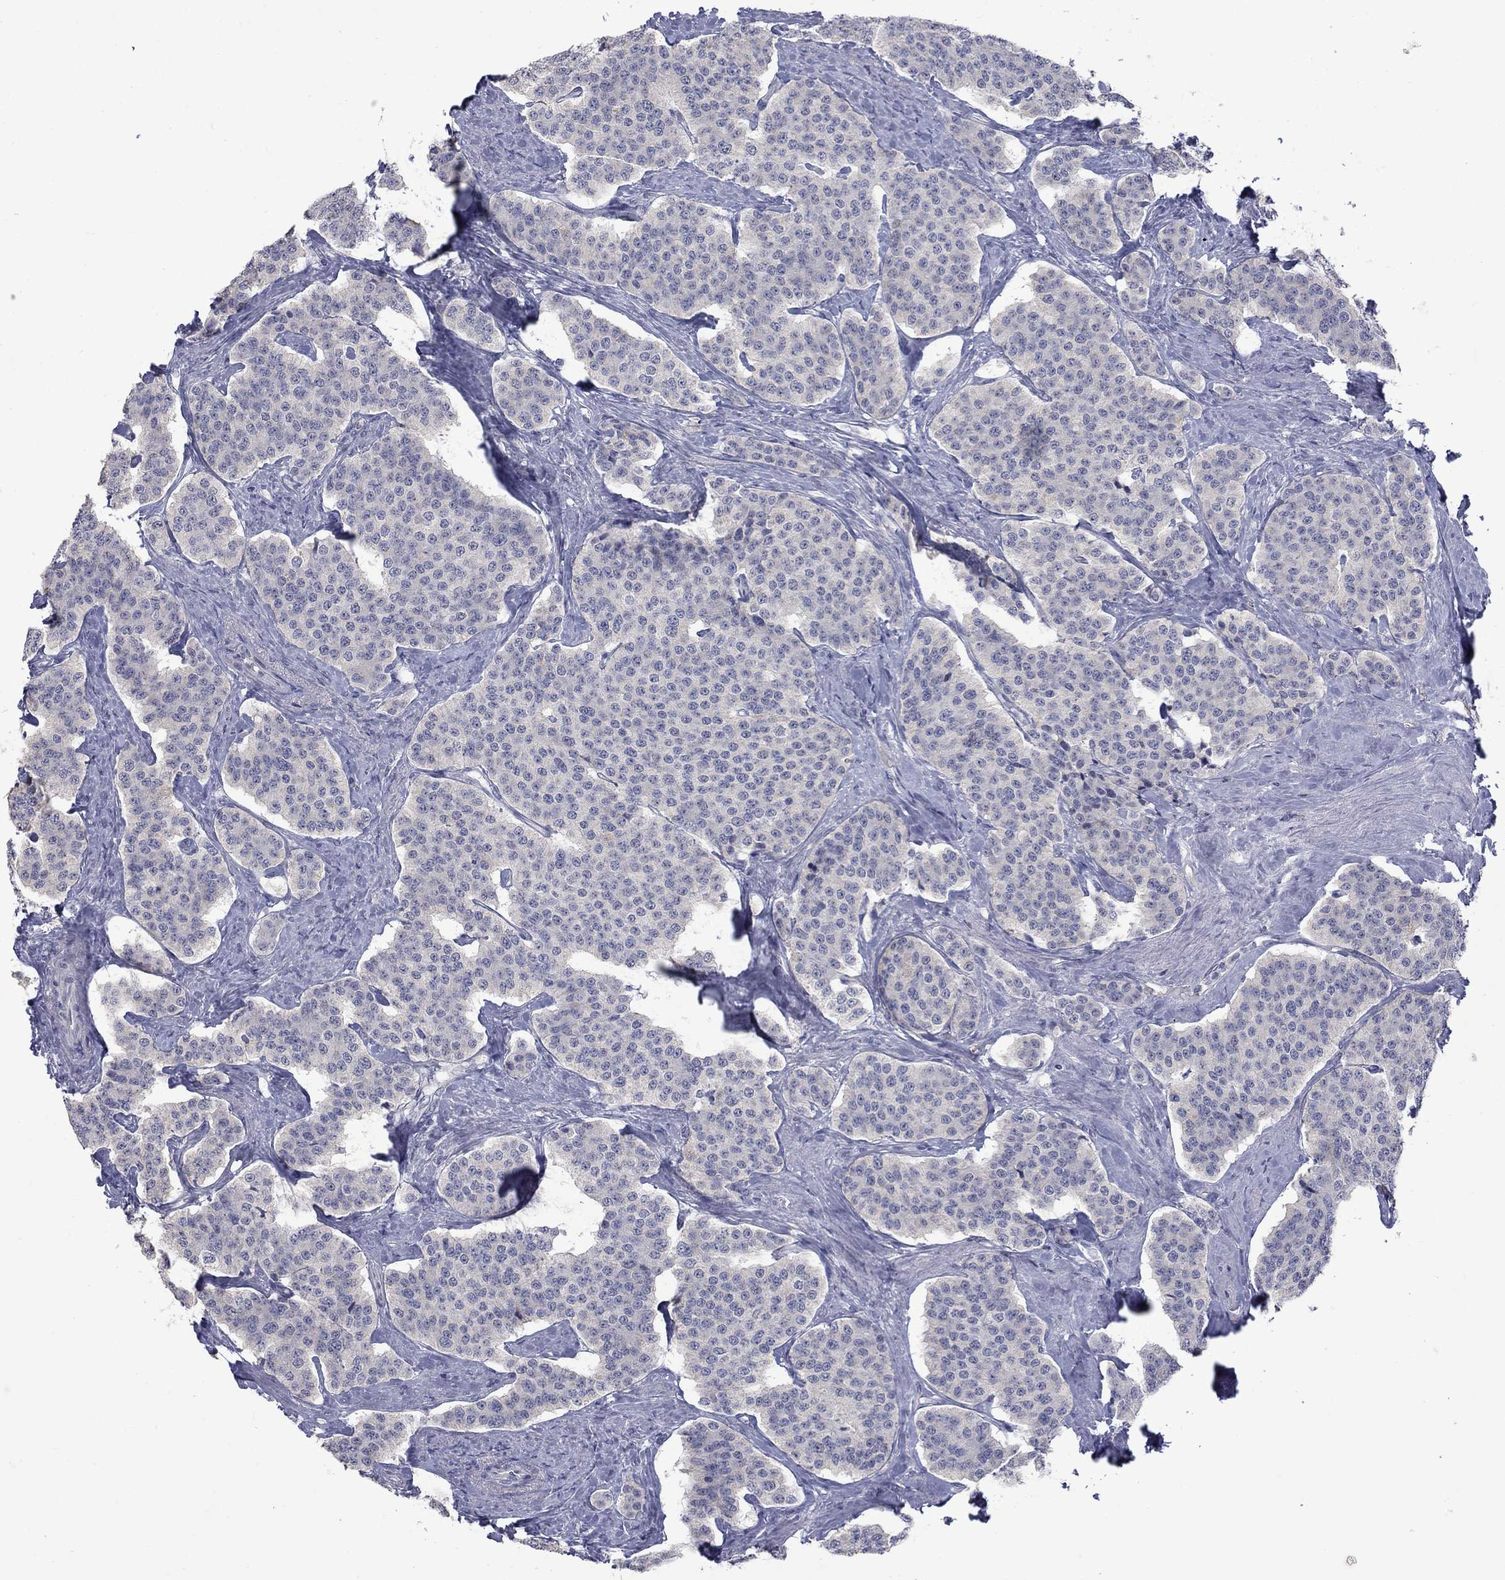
{"staining": {"intensity": "negative", "quantity": "none", "location": "none"}, "tissue": "carcinoid", "cell_type": "Tumor cells", "image_type": "cancer", "snomed": [{"axis": "morphology", "description": "Carcinoid, malignant, NOS"}, {"axis": "topography", "description": "Small intestine"}], "caption": "Malignant carcinoid was stained to show a protein in brown. There is no significant staining in tumor cells.", "gene": "KCNJ16", "patient": {"sex": "female", "age": 58}}